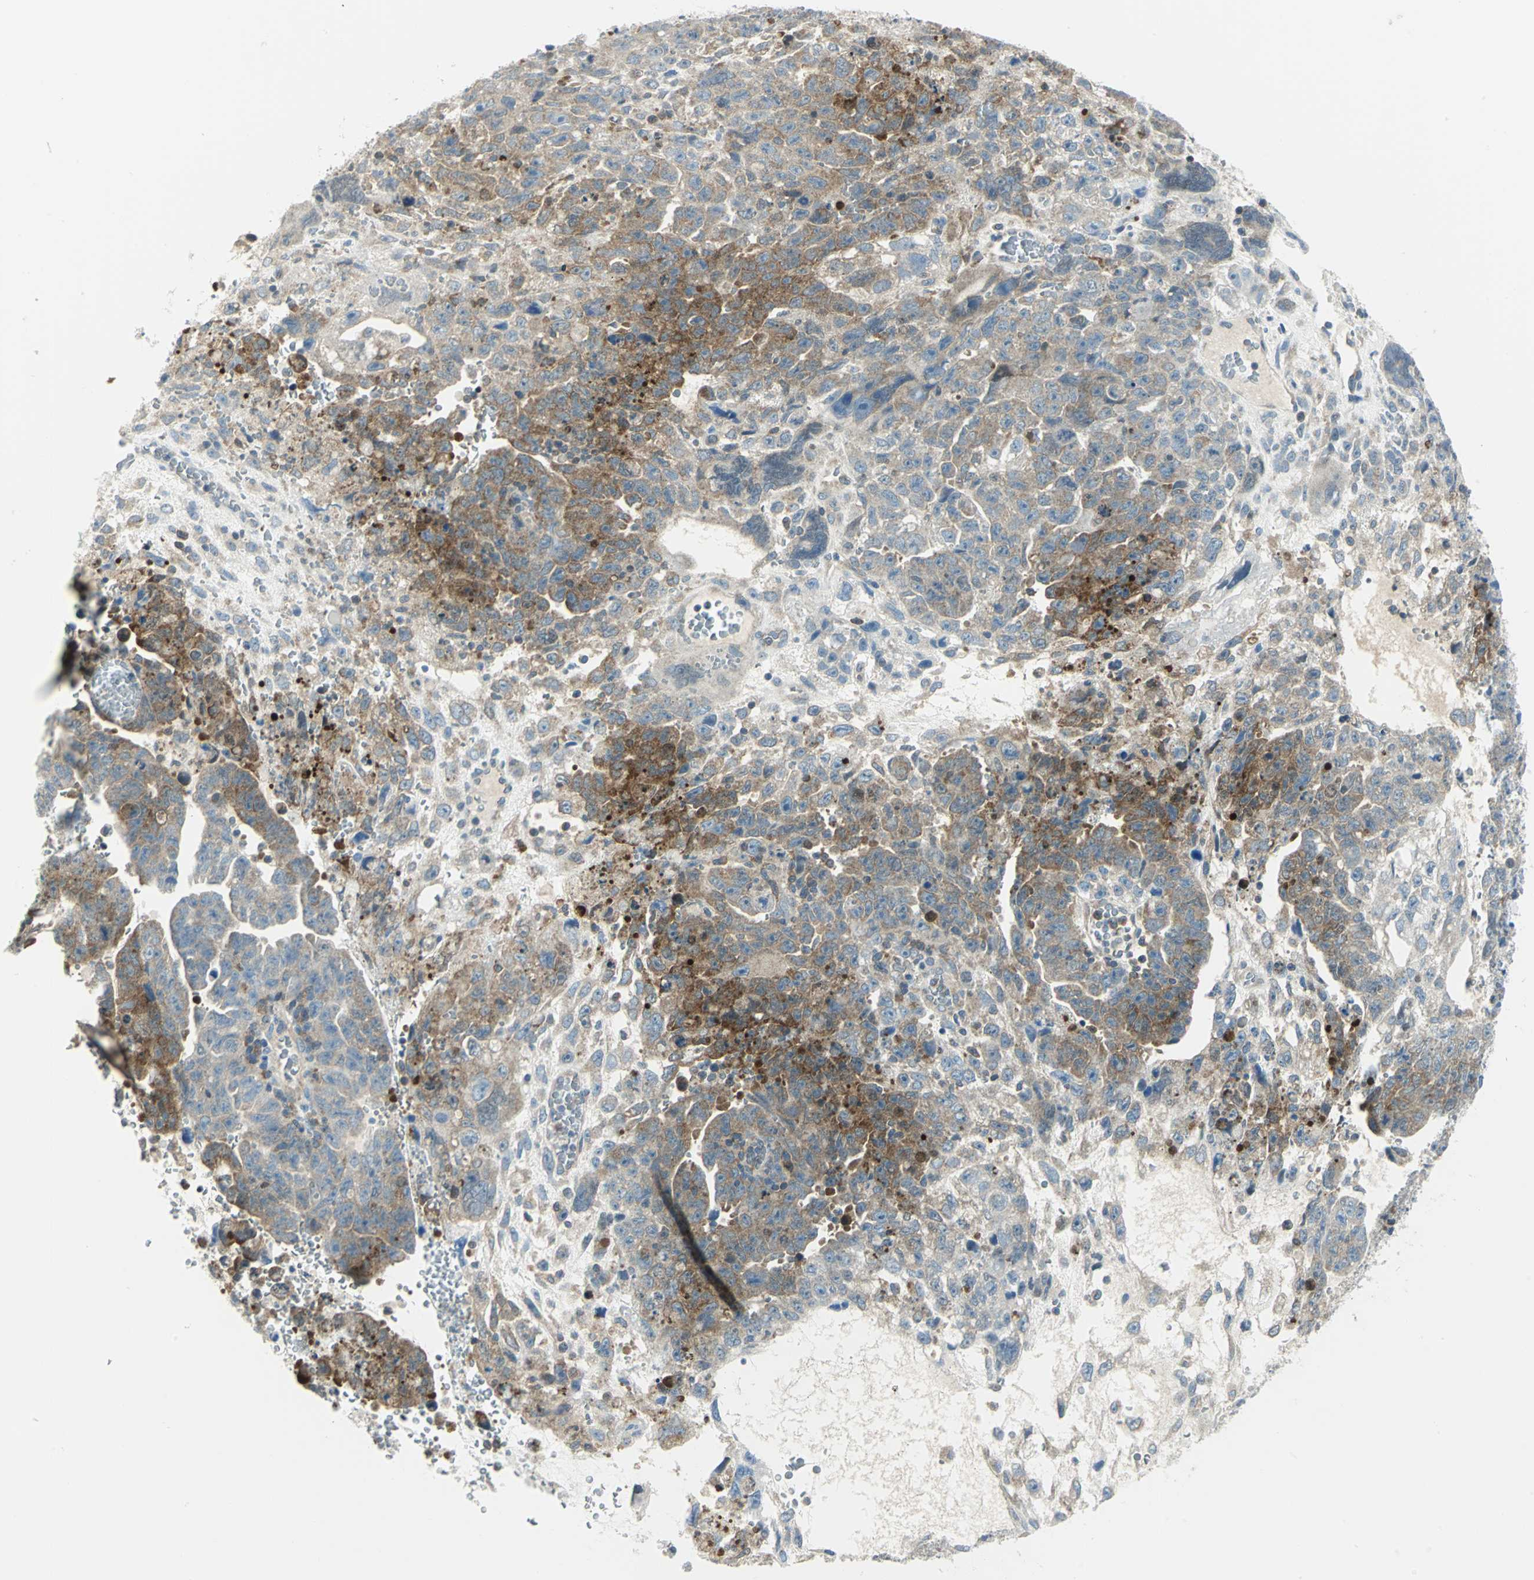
{"staining": {"intensity": "strong", "quantity": "<25%", "location": "cytoplasmic/membranous"}, "tissue": "testis cancer", "cell_type": "Tumor cells", "image_type": "cancer", "snomed": [{"axis": "morphology", "description": "Carcinoma, Embryonal, NOS"}, {"axis": "topography", "description": "Testis"}], "caption": "Immunohistochemistry of testis embryonal carcinoma displays medium levels of strong cytoplasmic/membranous staining in about <25% of tumor cells.", "gene": "ALDOA", "patient": {"sex": "male", "age": 28}}